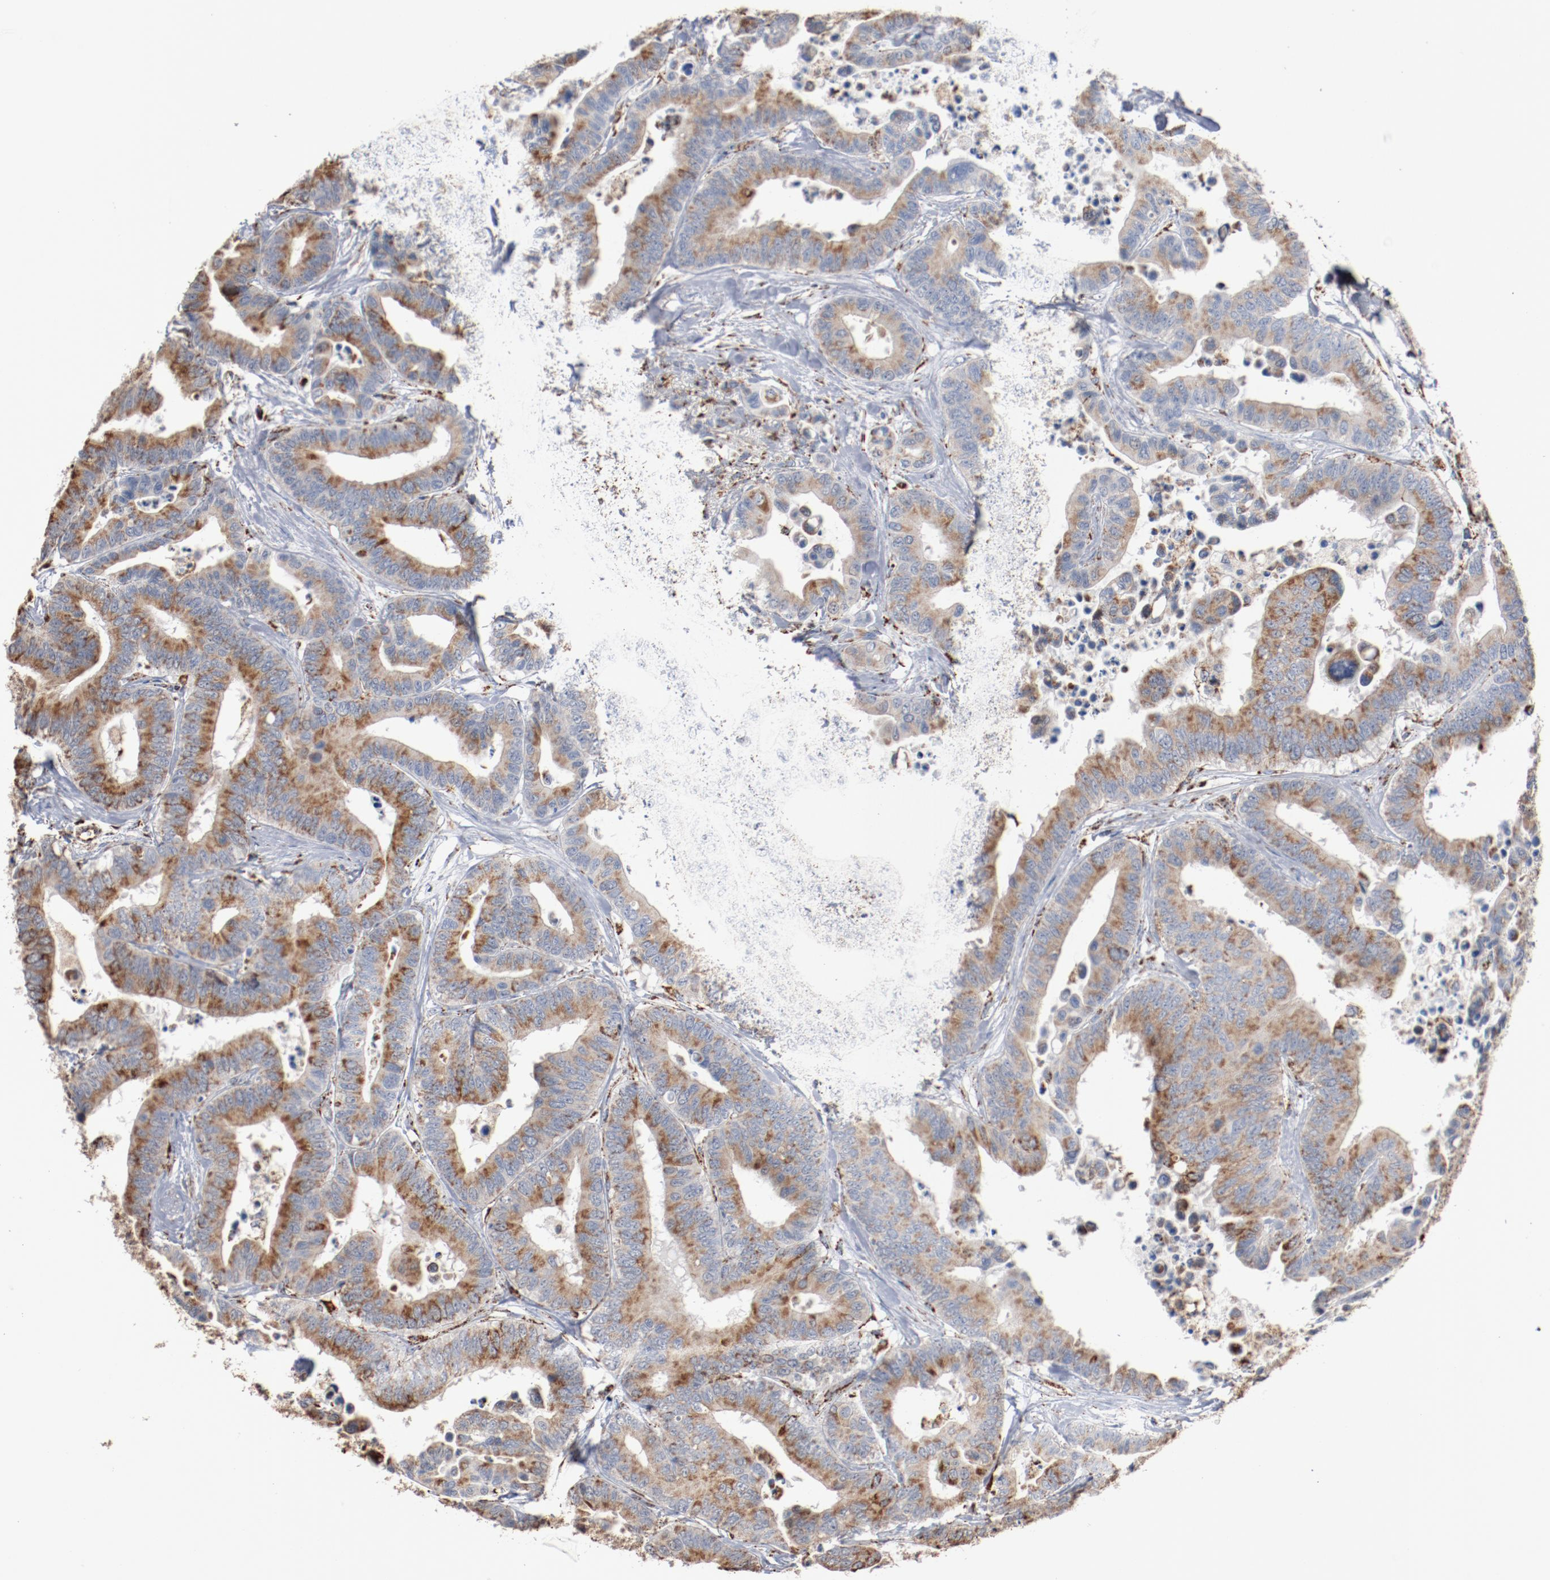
{"staining": {"intensity": "moderate", "quantity": ">75%", "location": "cytoplasmic/membranous"}, "tissue": "colorectal cancer", "cell_type": "Tumor cells", "image_type": "cancer", "snomed": [{"axis": "morphology", "description": "Adenocarcinoma, NOS"}, {"axis": "topography", "description": "Colon"}], "caption": "Colorectal cancer (adenocarcinoma) stained with IHC exhibits moderate cytoplasmic/membranous expression in approximately >75% of tumor cells. (Brightfield microscopy of DAB IHC at high magnification).", "gene": "NDUFS4", "patient": {"sex": "male", "age": 82}}